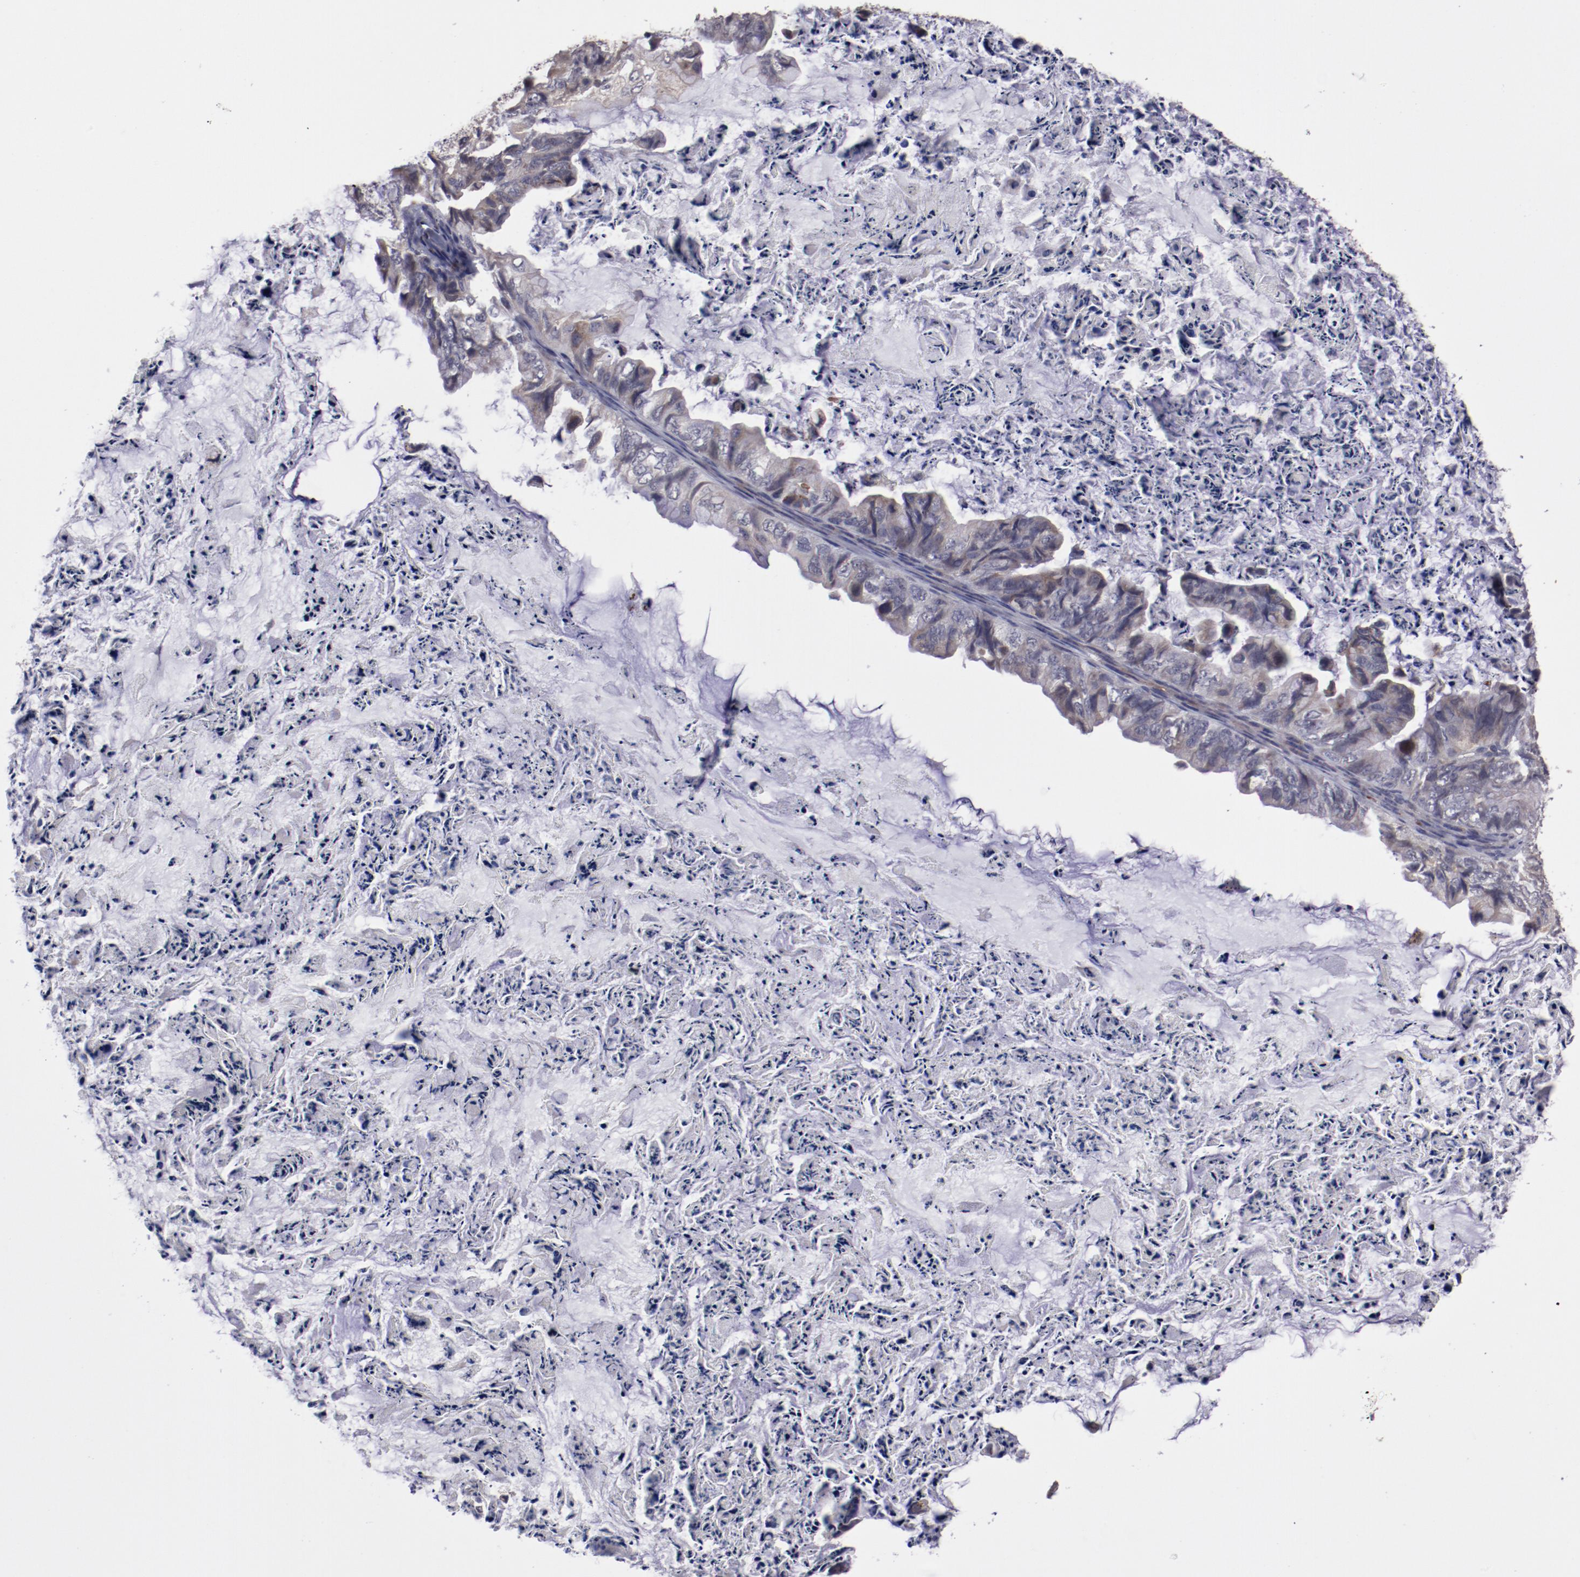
{"staining": {"intensity": "weak", "quantity": "25%-75%", "location": "cytoplasmic/membranous"}, "tissue": "ovarian cancer", "cell_type": "Tumor cells", "image_type": "cancer", "snomed": [{"axis": "morphology", "description": "Cystadenocarcinoma, mucinous, NOS"}, {"axis": "topography", "description": "Ovary"}], "caption": "Weak cytoplasmic/membranous protein positivity is present in approximately 25%-75% of tumor cells in ovarian cancer.", "gene": "IL12A", "patient": {"sex": "female", "age": 36}}